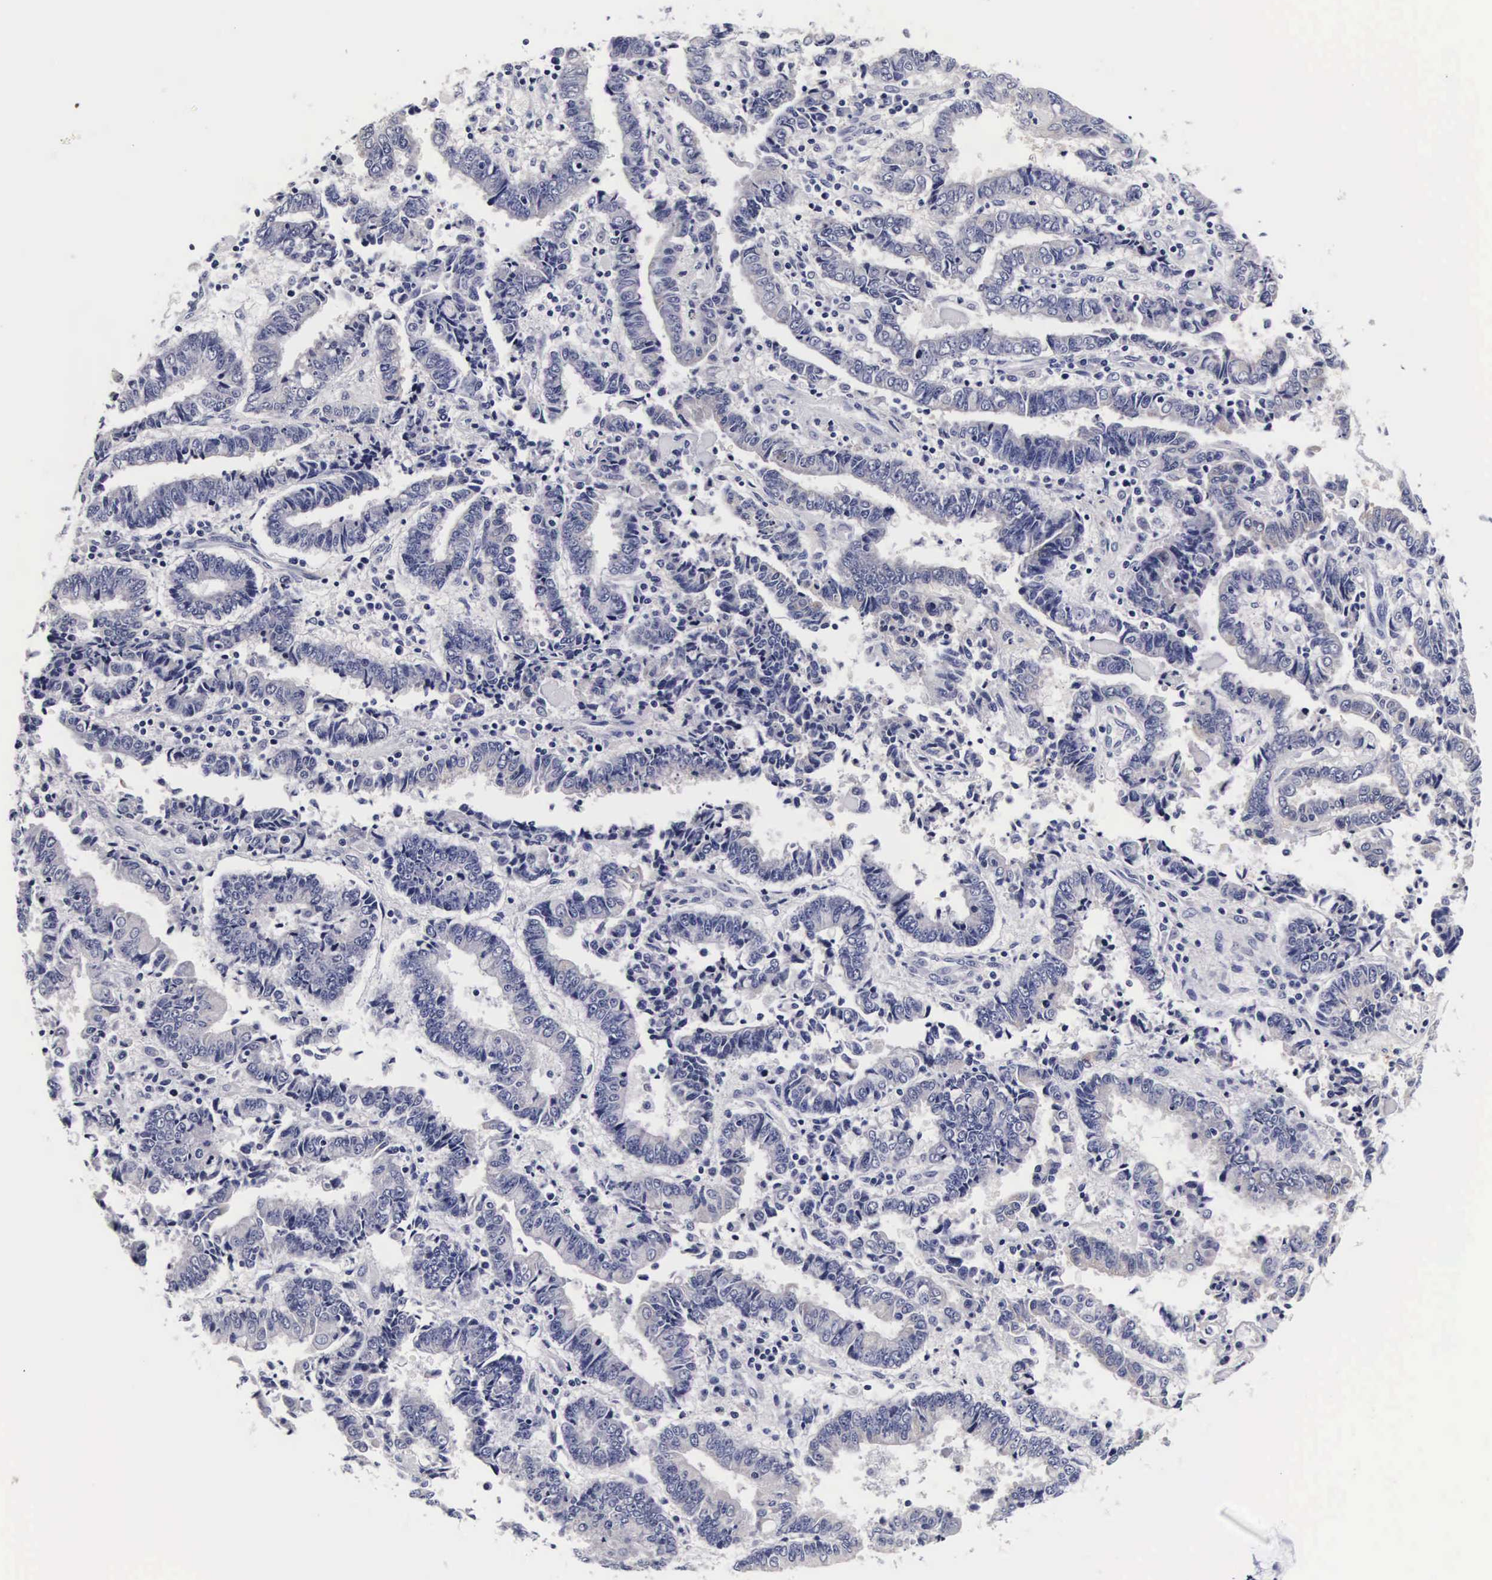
{"staining": {"intensity": "negative", "quantity": "none", "location": "none"}, "tissue": "endometrial cancer", "cell_type": "Tumor cells", "image_type": "cancer", "snomed": [{"axis": "morphology", "description": "Adenocarcinoma, NOS"}, {"axis": "topography", "description": "Endometrium"}], "caption": "DAB immunohistochemical staining of endometrial cancer (adenocarcinoma) exhibits no significant positivity in tumor cells. The staining was performed using DAB to visualize the protein expression in brown, while the nuclei were stained in blue with hematoxylin (Magnification: 20x).", "gene": "RNASE6", "patient": {"sex": "female", "age": 75}}